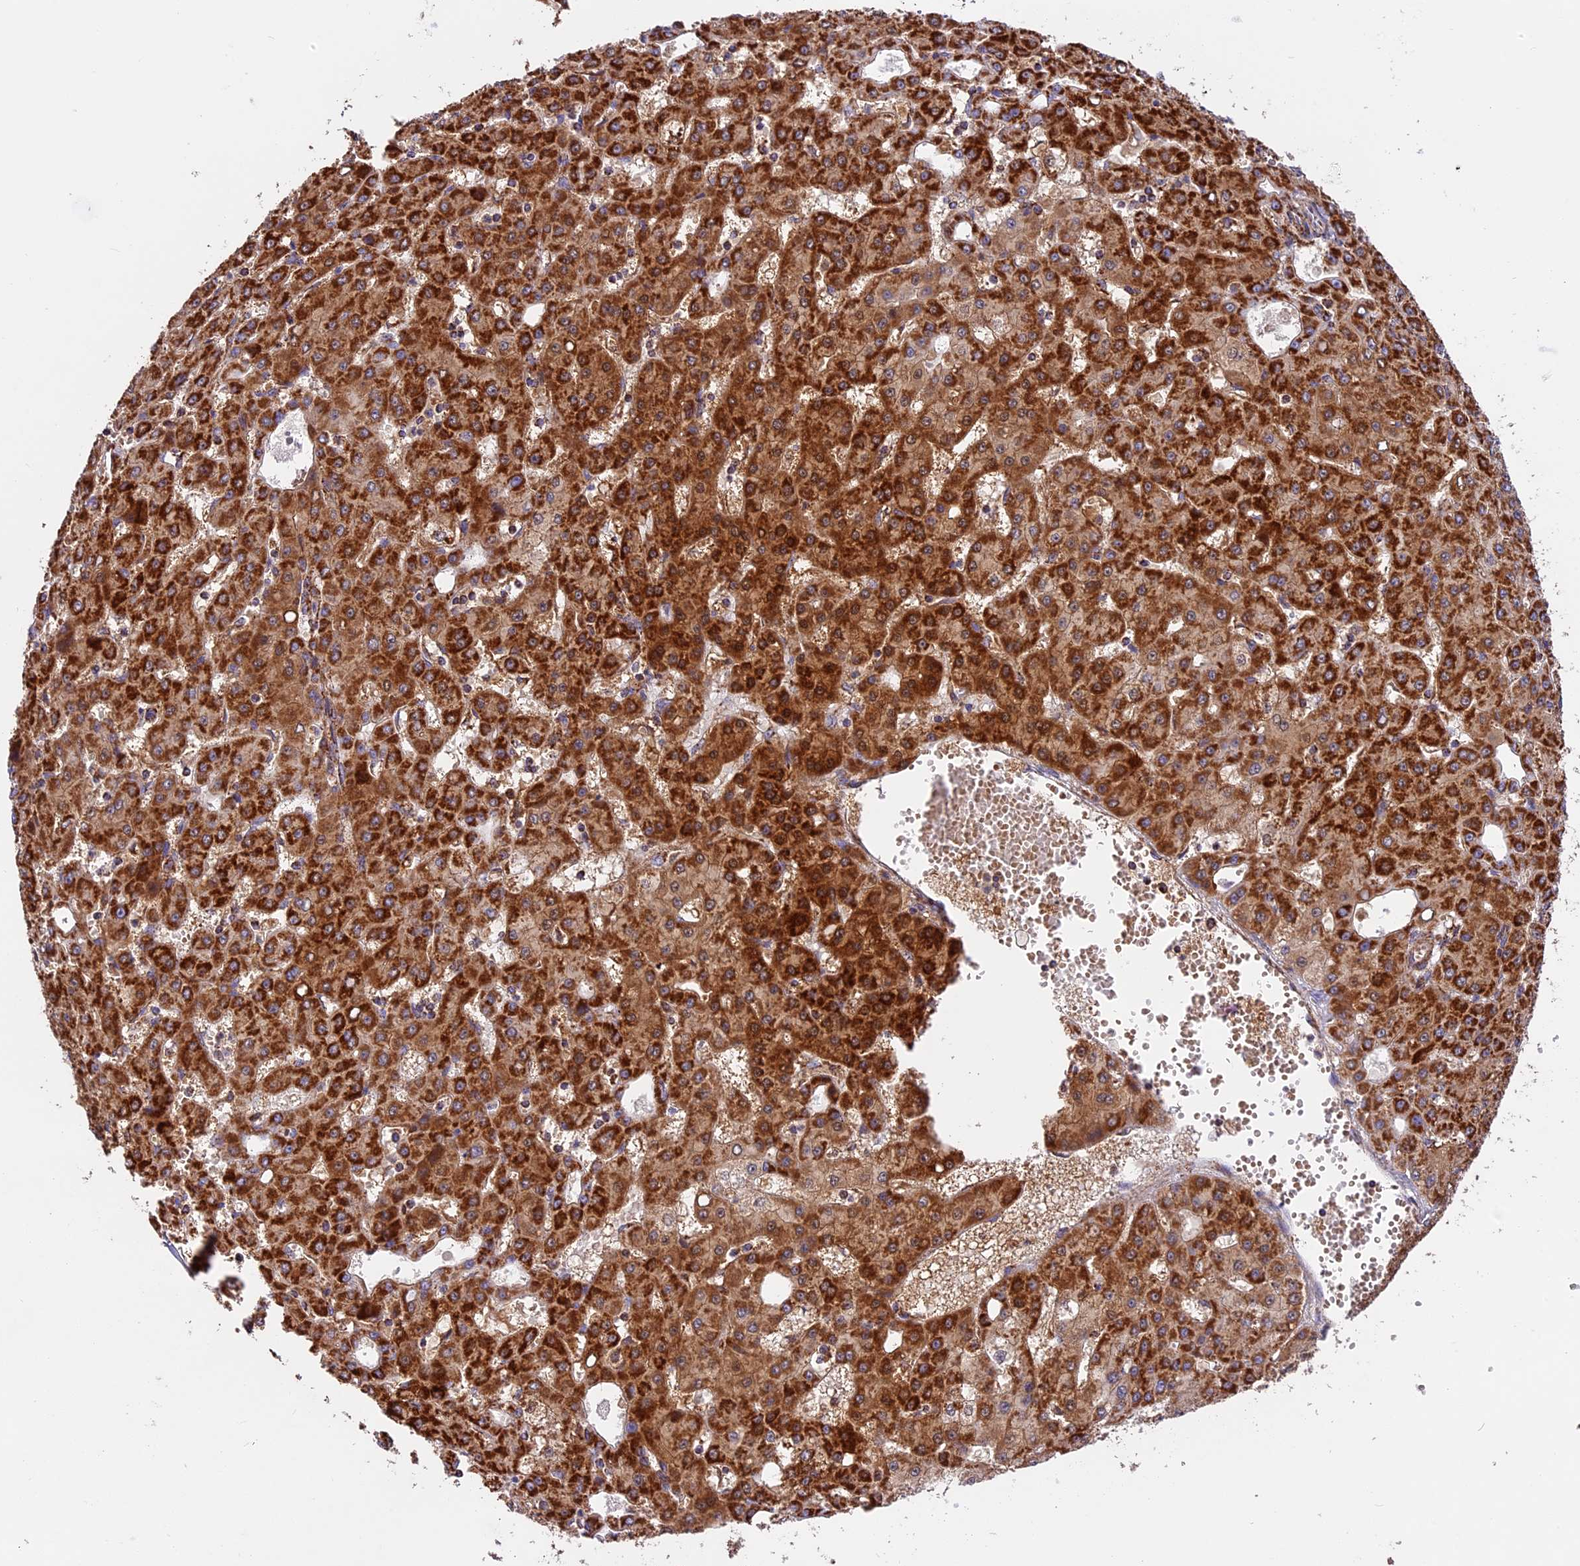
{"staining": {"intensity": "strong", "quantity": ">75%", "location": "cytoplasmic/membranous"}, "tissue": "liver cancer", "cell_type": "Tumor cells", "image_type": "cancer", "snomed": [{"axis": "morphology", "description": "Carcinoma, Hepatocellular, NOS"}, {"axis": "topography", "description": "Liver"}], "caption": "An IHC histopathology image of neoplastic tissue is shown. Protein staining in brown labels strong cytoplasmic/membranous positivity in liver cancer within tumor cells.", "gene": "NDUFA8", "patient": {"sex": "male", "age": 47}}